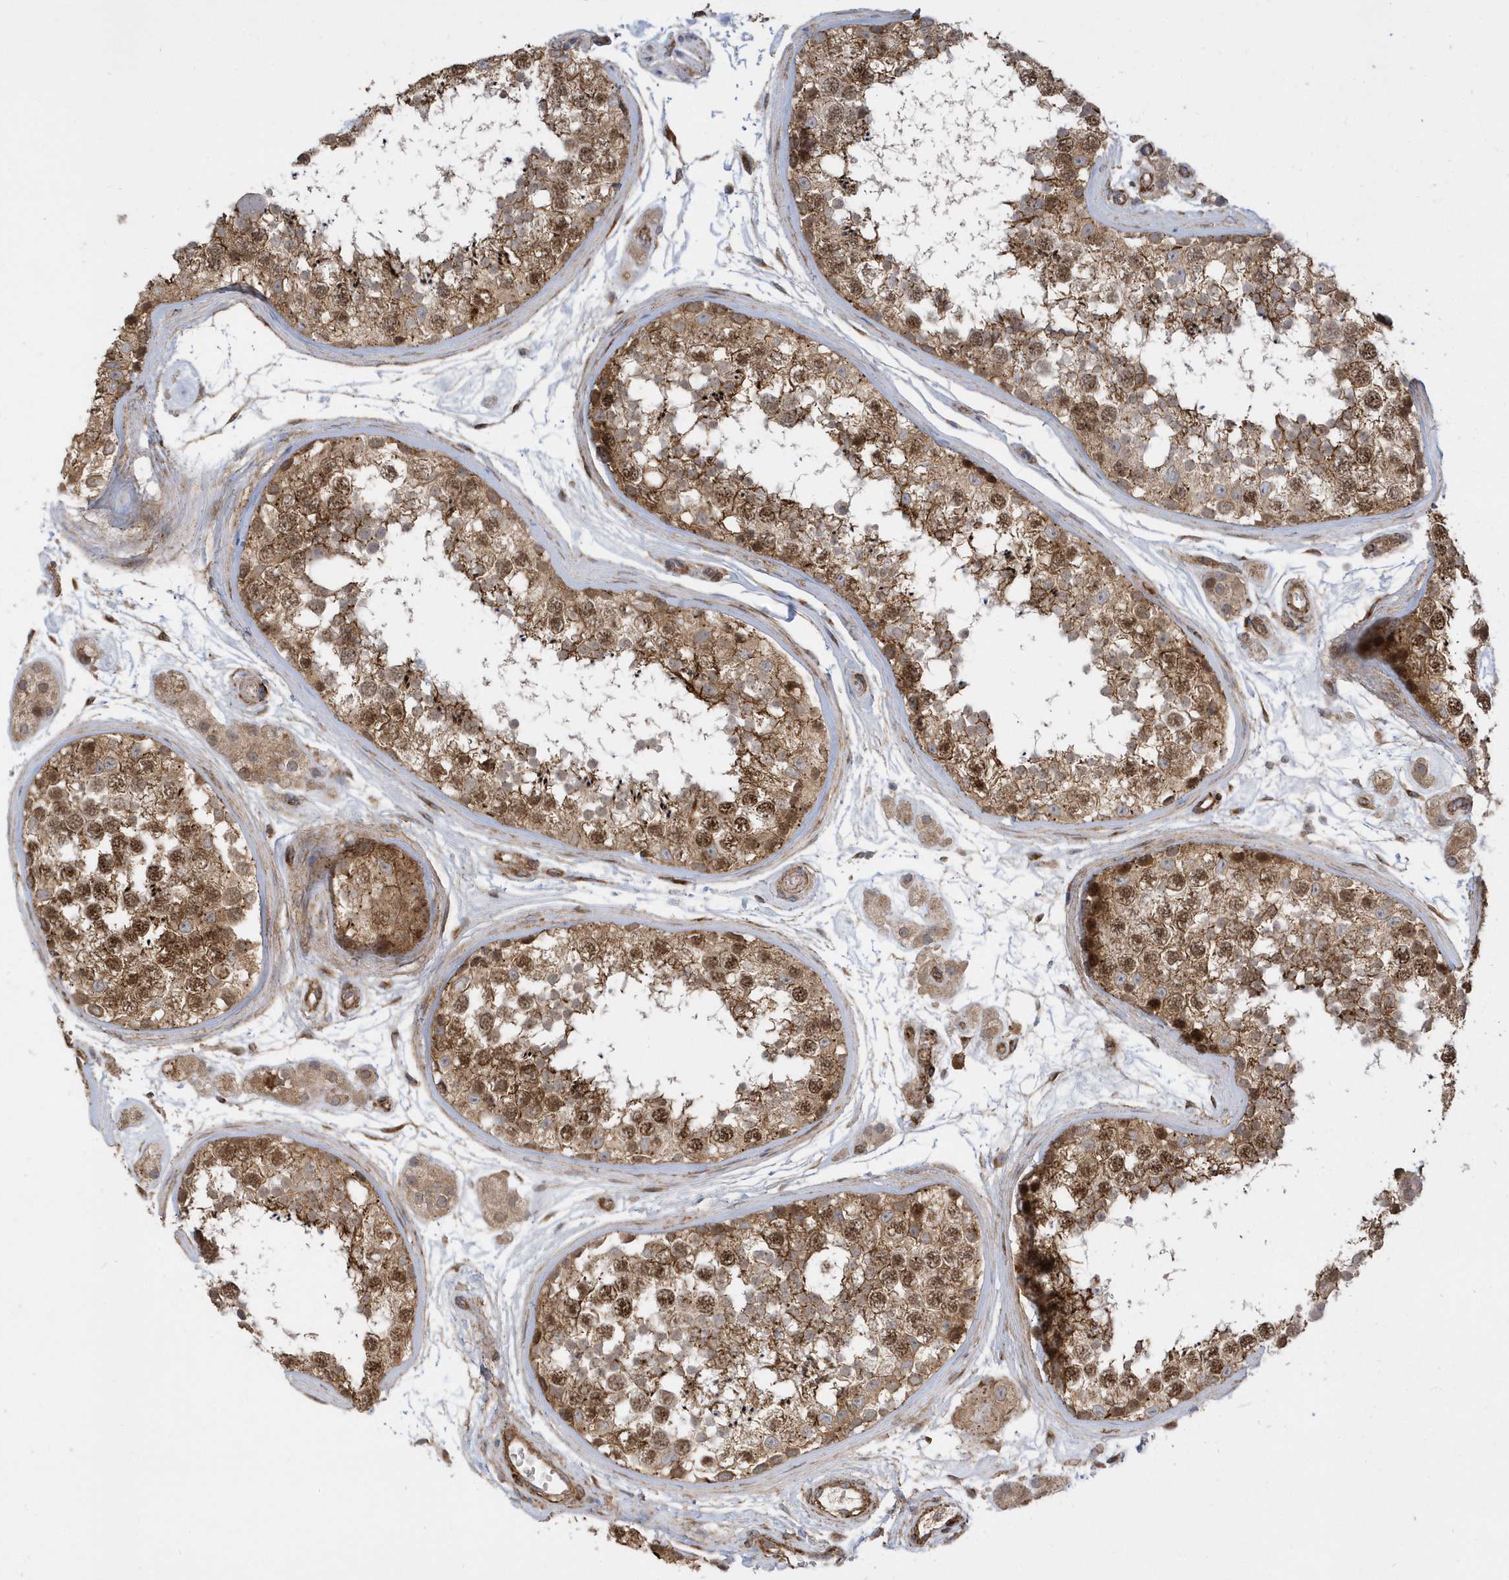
{"staining": {"intensity": "moderate", "quantity": ">75%", "location": "cytoplasmic/membranous,nuclear"}, "tissue": "testis", "cell_type": "Cells in seminiferous ducts", "image_type": "normal", "snomed": [{"axis": "morphology", "description": "Normal tissue, NOS"}, {"axis": "topography", "description": "Testis"}], "caption": "Immunohistochemical staining of unremarkable human testis demonstrates moderate cytoplasmic/membranous,nuclear protein positivity in about >75% of cells in seminiferous ducts.", "gene": "HRH4", "patient": {"sex": "male", "age": 56}}